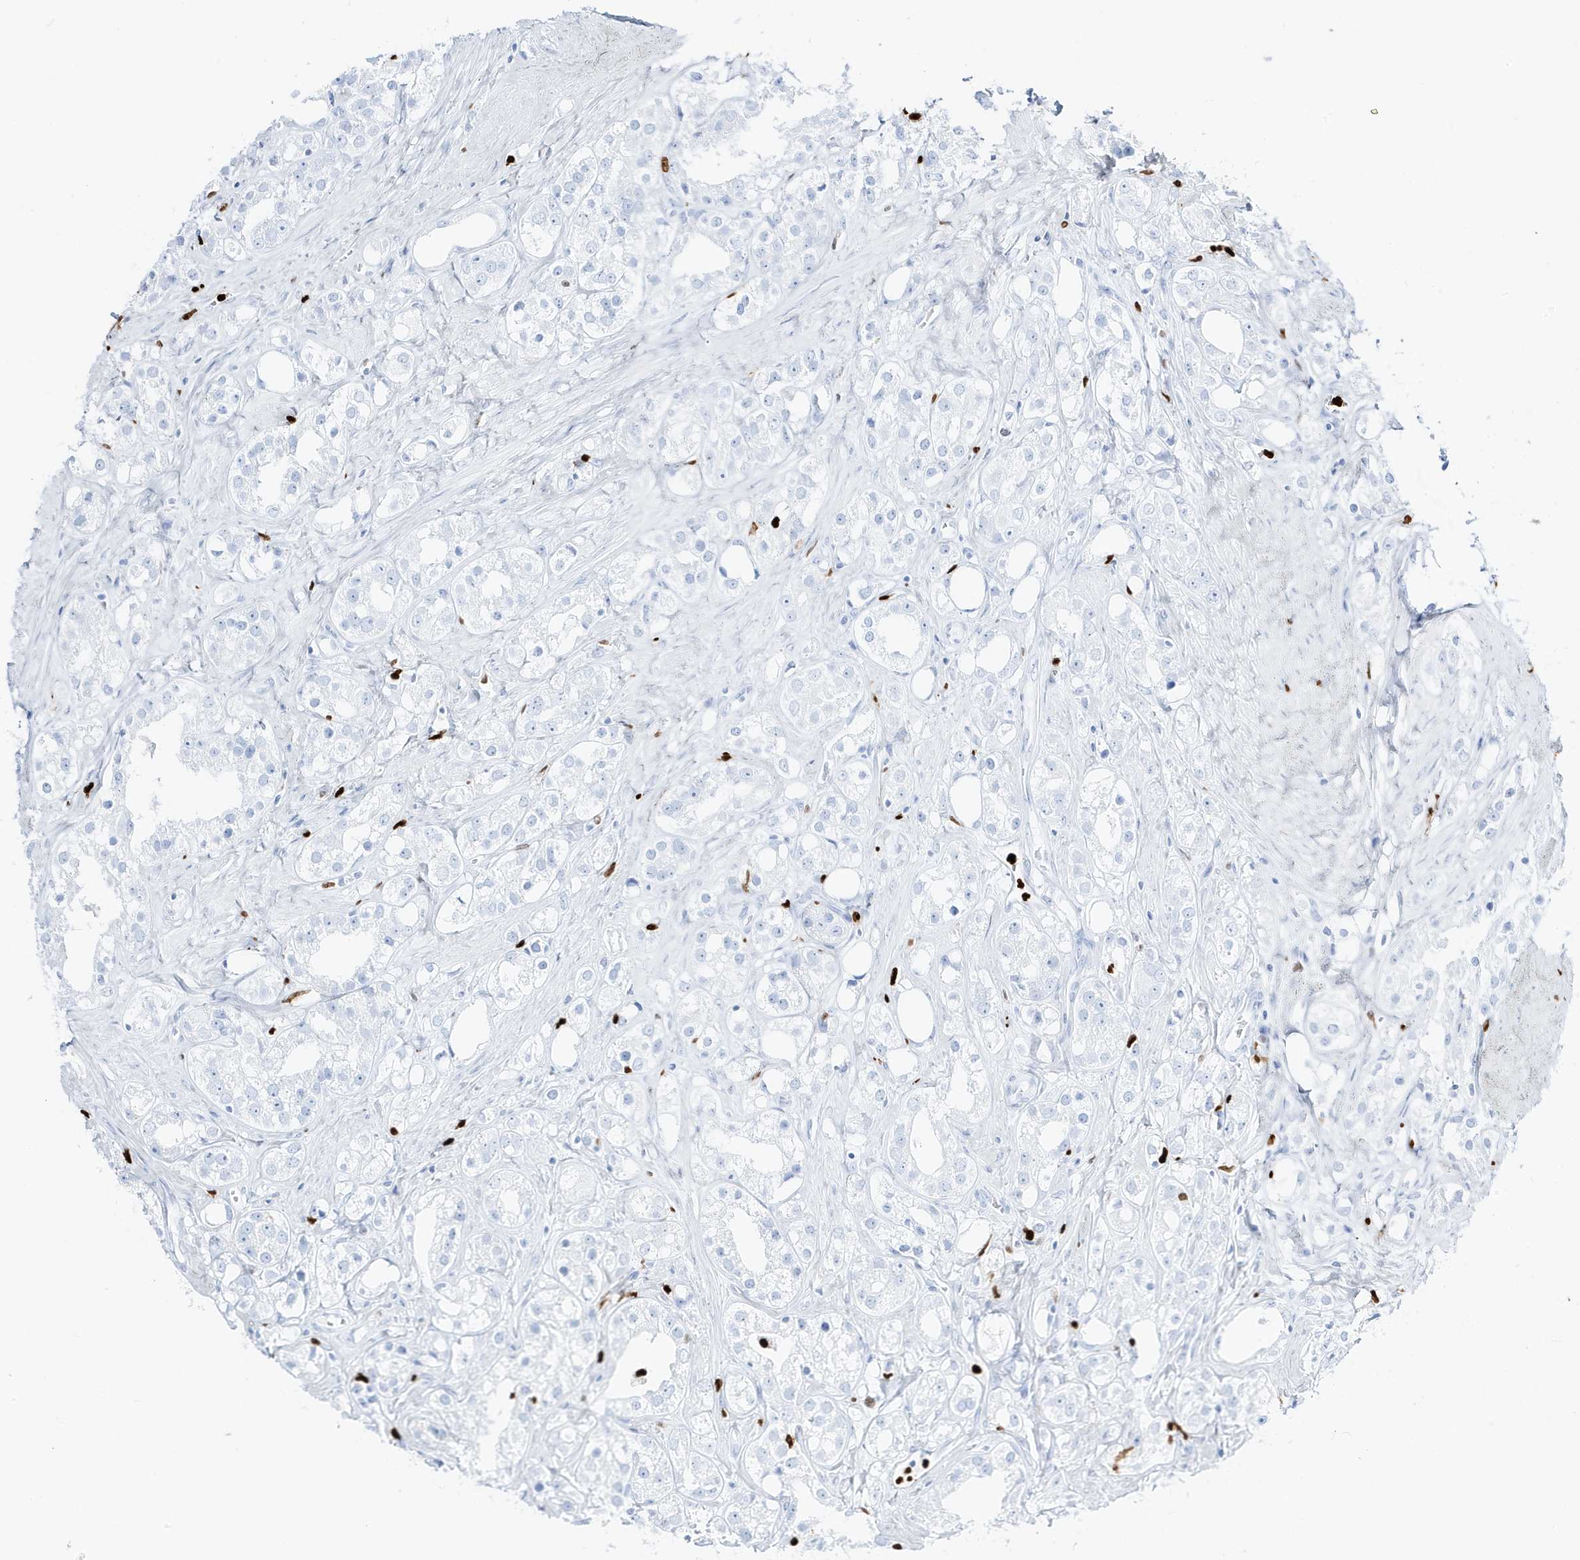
{"staining": {"intensity": "negative", "quantity": "none", "location": "none"}, "tissue": "prostate cancer", "cell_type": "Tumor cells", "image_type": "cancer", "snomed": [{"axis": "morphology", "description": "Adenocarcinoma, NOS"}, {"axis": "topography", "description": "Prostate"}], "caption": "This is an immunohistochemistry micrograph of prostate adenocarcinoma. There is no positivity in tumor cells.", "gene": "MNDA", "patient": {"sex": "male", "age": 79}}